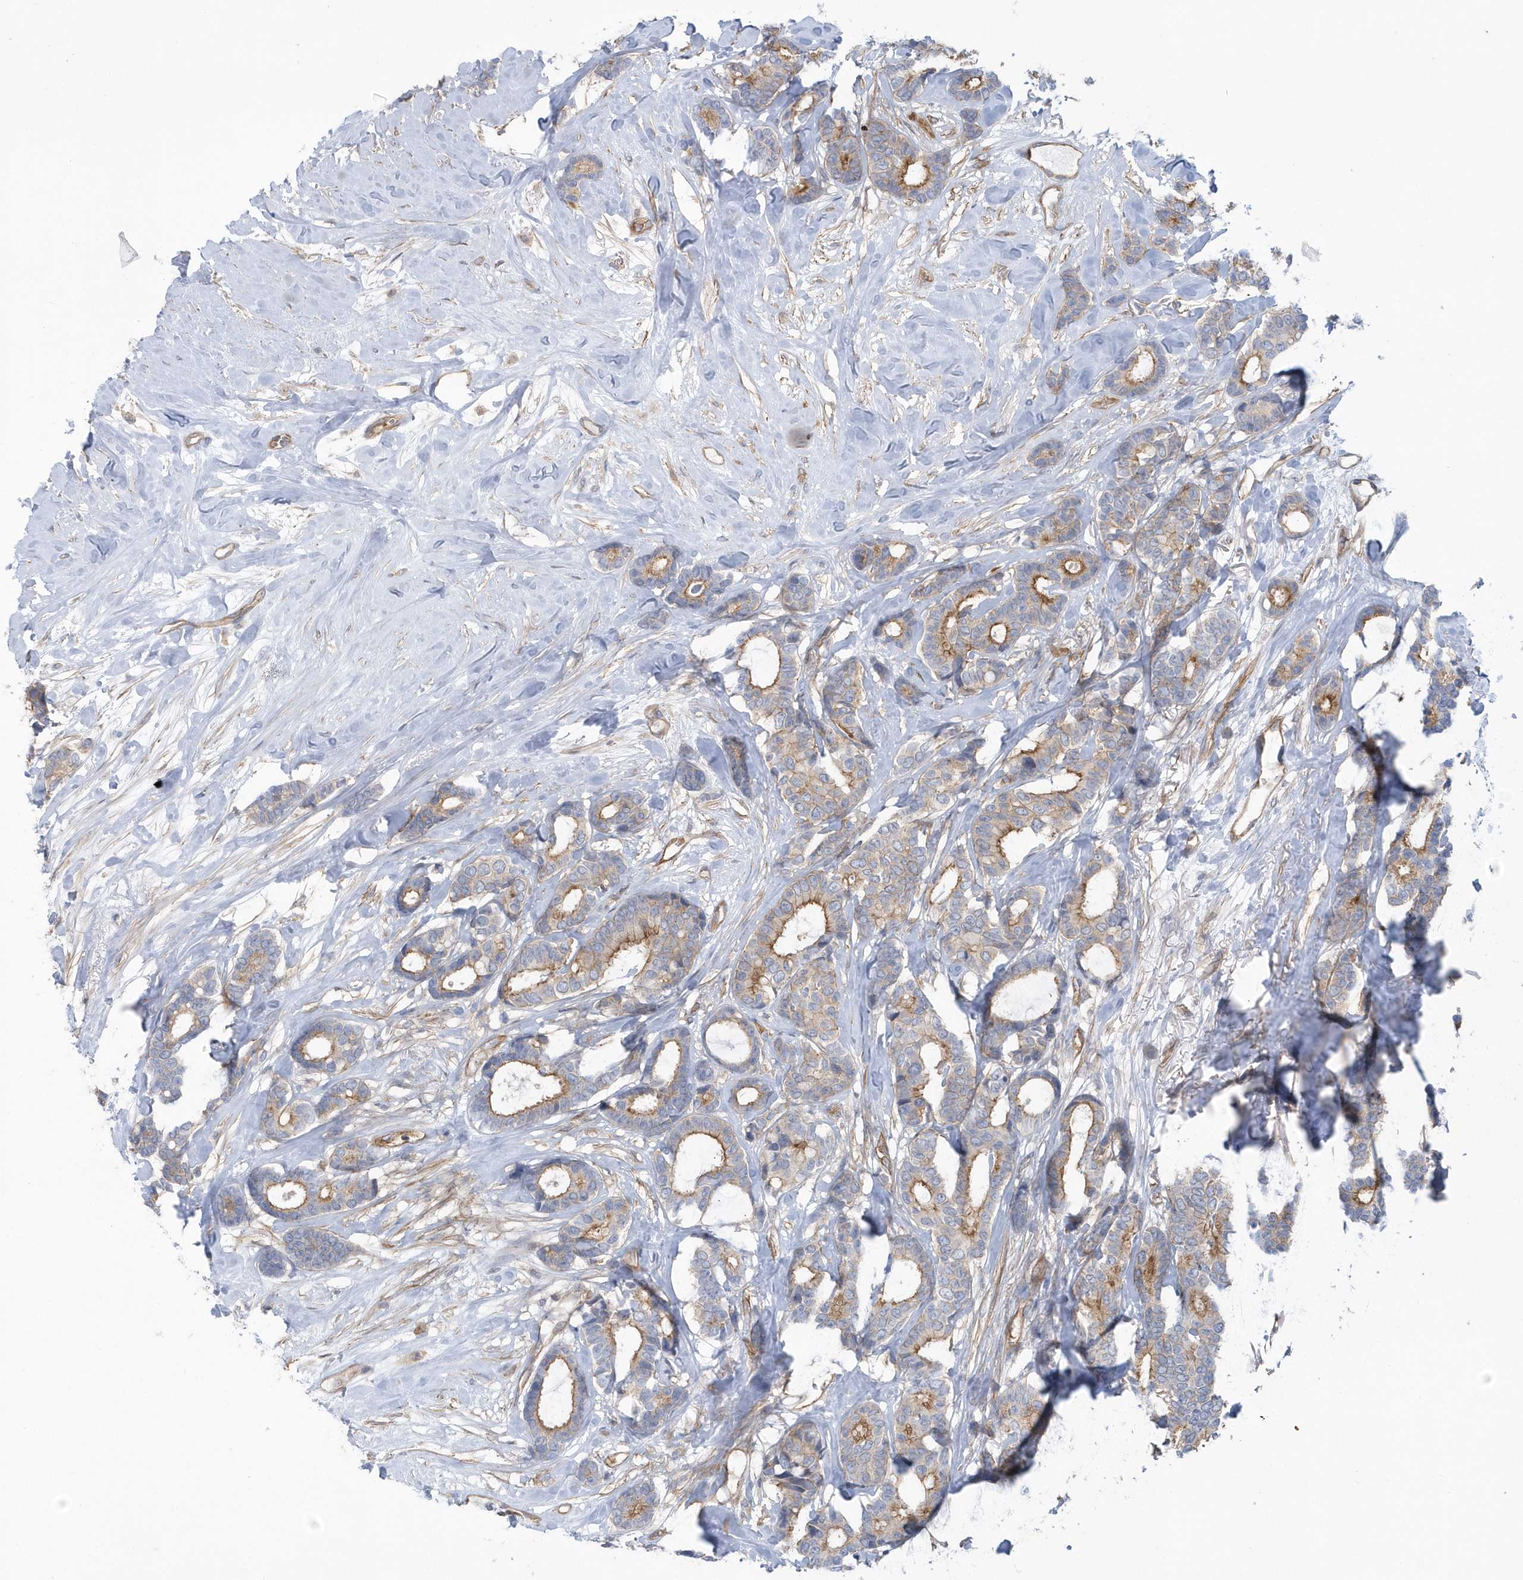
{"staining": {"intensity": "moderate", "quantity": "25%-75%", "location": "cytoplasmic/membranous"}, "tissue": "breast cancer", "cell_type": "Tumor cells", "image_type": "cancer", "snomed": [{"axis": "morphology", "description": "Duct carcinoma"}, {"axis": "topography", "description": "Breast"}], "caption": "Approximately 25%-75% of tumor cells in breast intraductal carcinoma display moderate cytoplasmic/membranous protein staining as visualized by brown immunohistochemical staining.", "gene": "RAI14", "patient": {"sex": "female", "age": 87}}